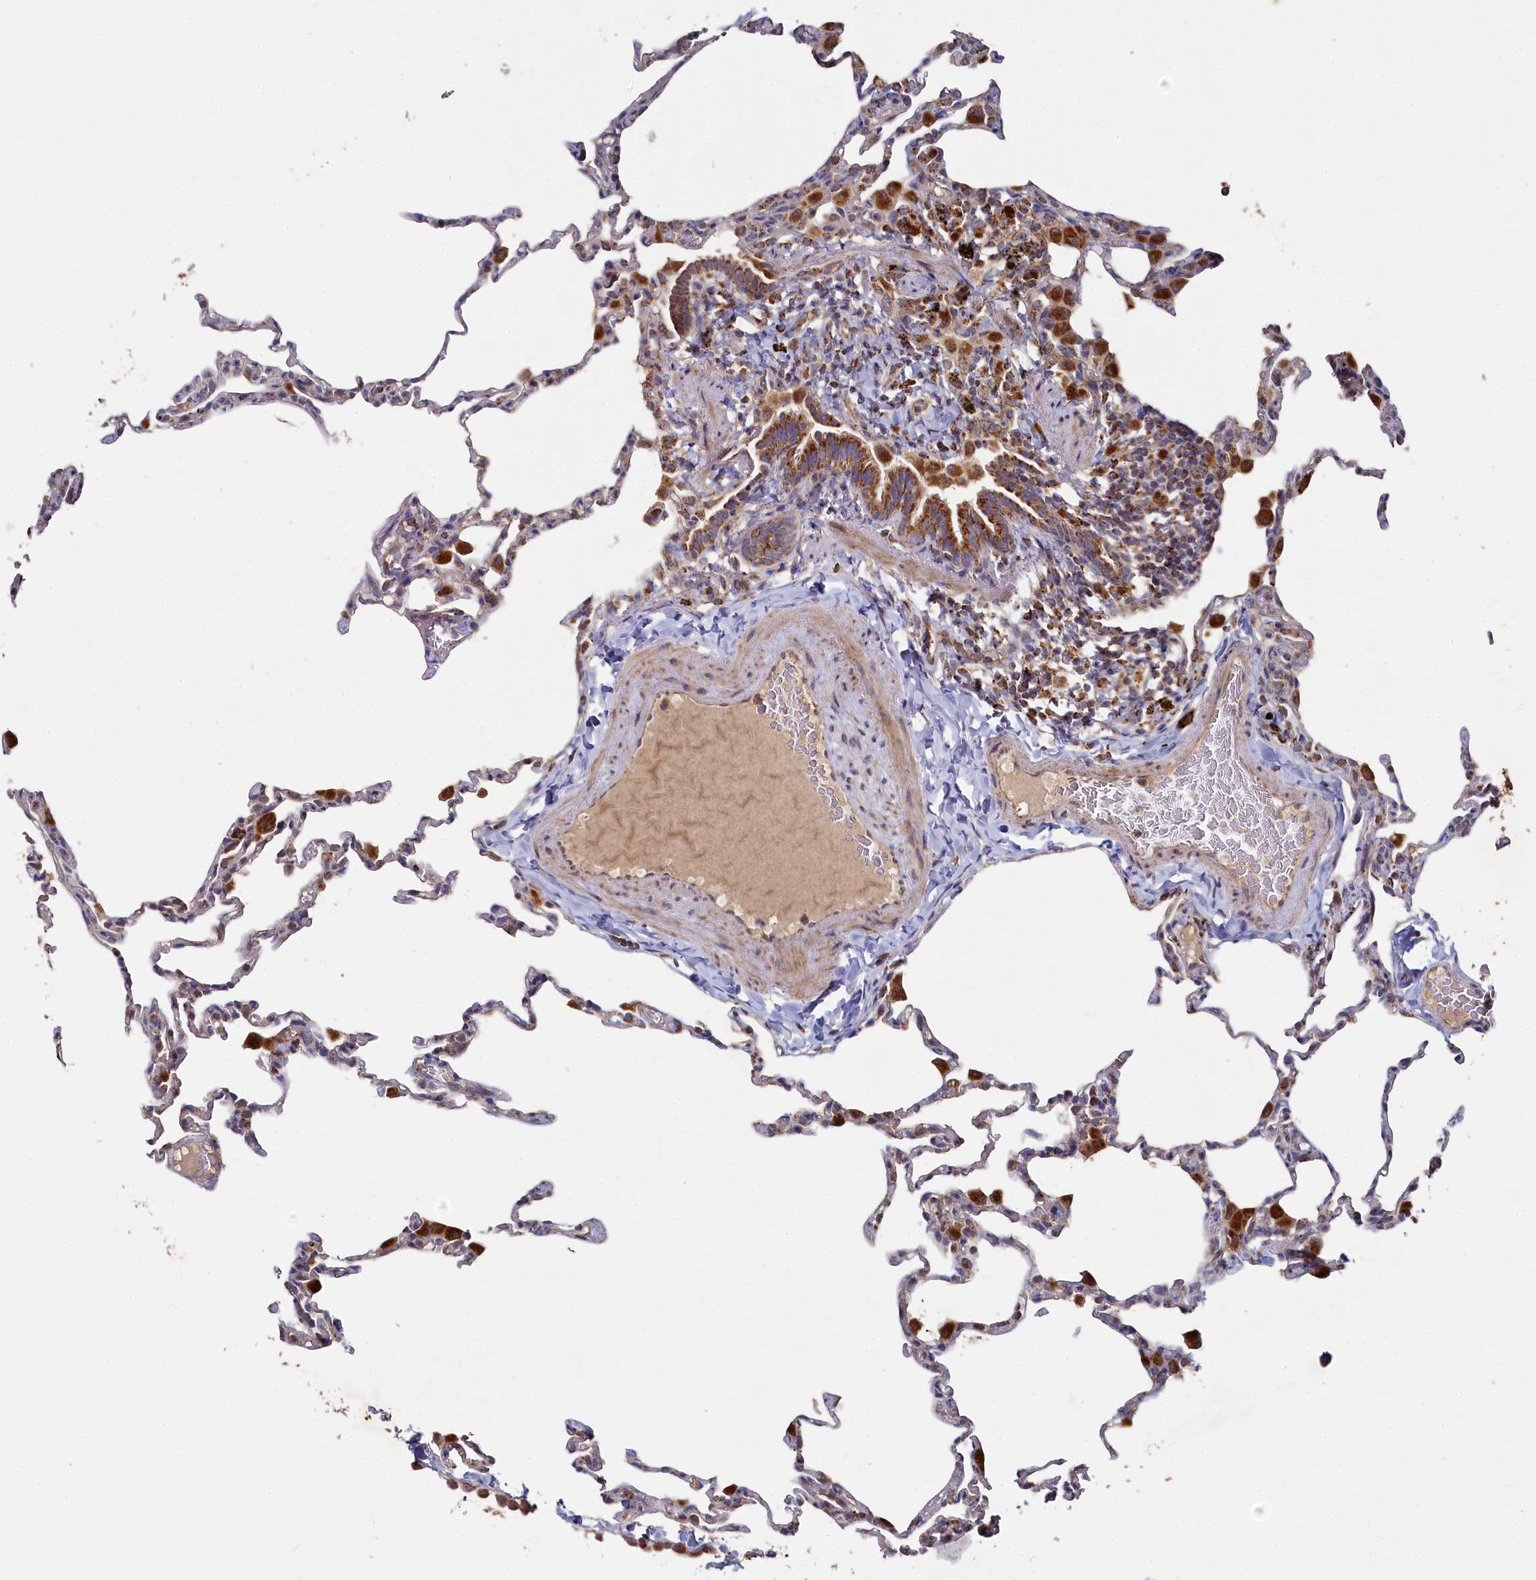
{"staining": {"intensity": "moderate", "quantity": "25%-75%", "location": "cytoplasmic/membranous"}, "tissue": "lung", "cell_type": "Alveolar cells", "image_type": "normal", "snomed": [{"axis": "morphology", "description": "Normal tissue, NOS"}, {"axis": "topography", "description": "Lung"}], "caption": "A medium amount of moderate cytoplasmic/membranous expression is present in approximately 25%-75% of alveolar cells in normal lung. (brown staining indicates protein expression, while blue staining denotes nuclei).", "gene": "HAUS2", "patient": {"sex": "male", "age": 20}}